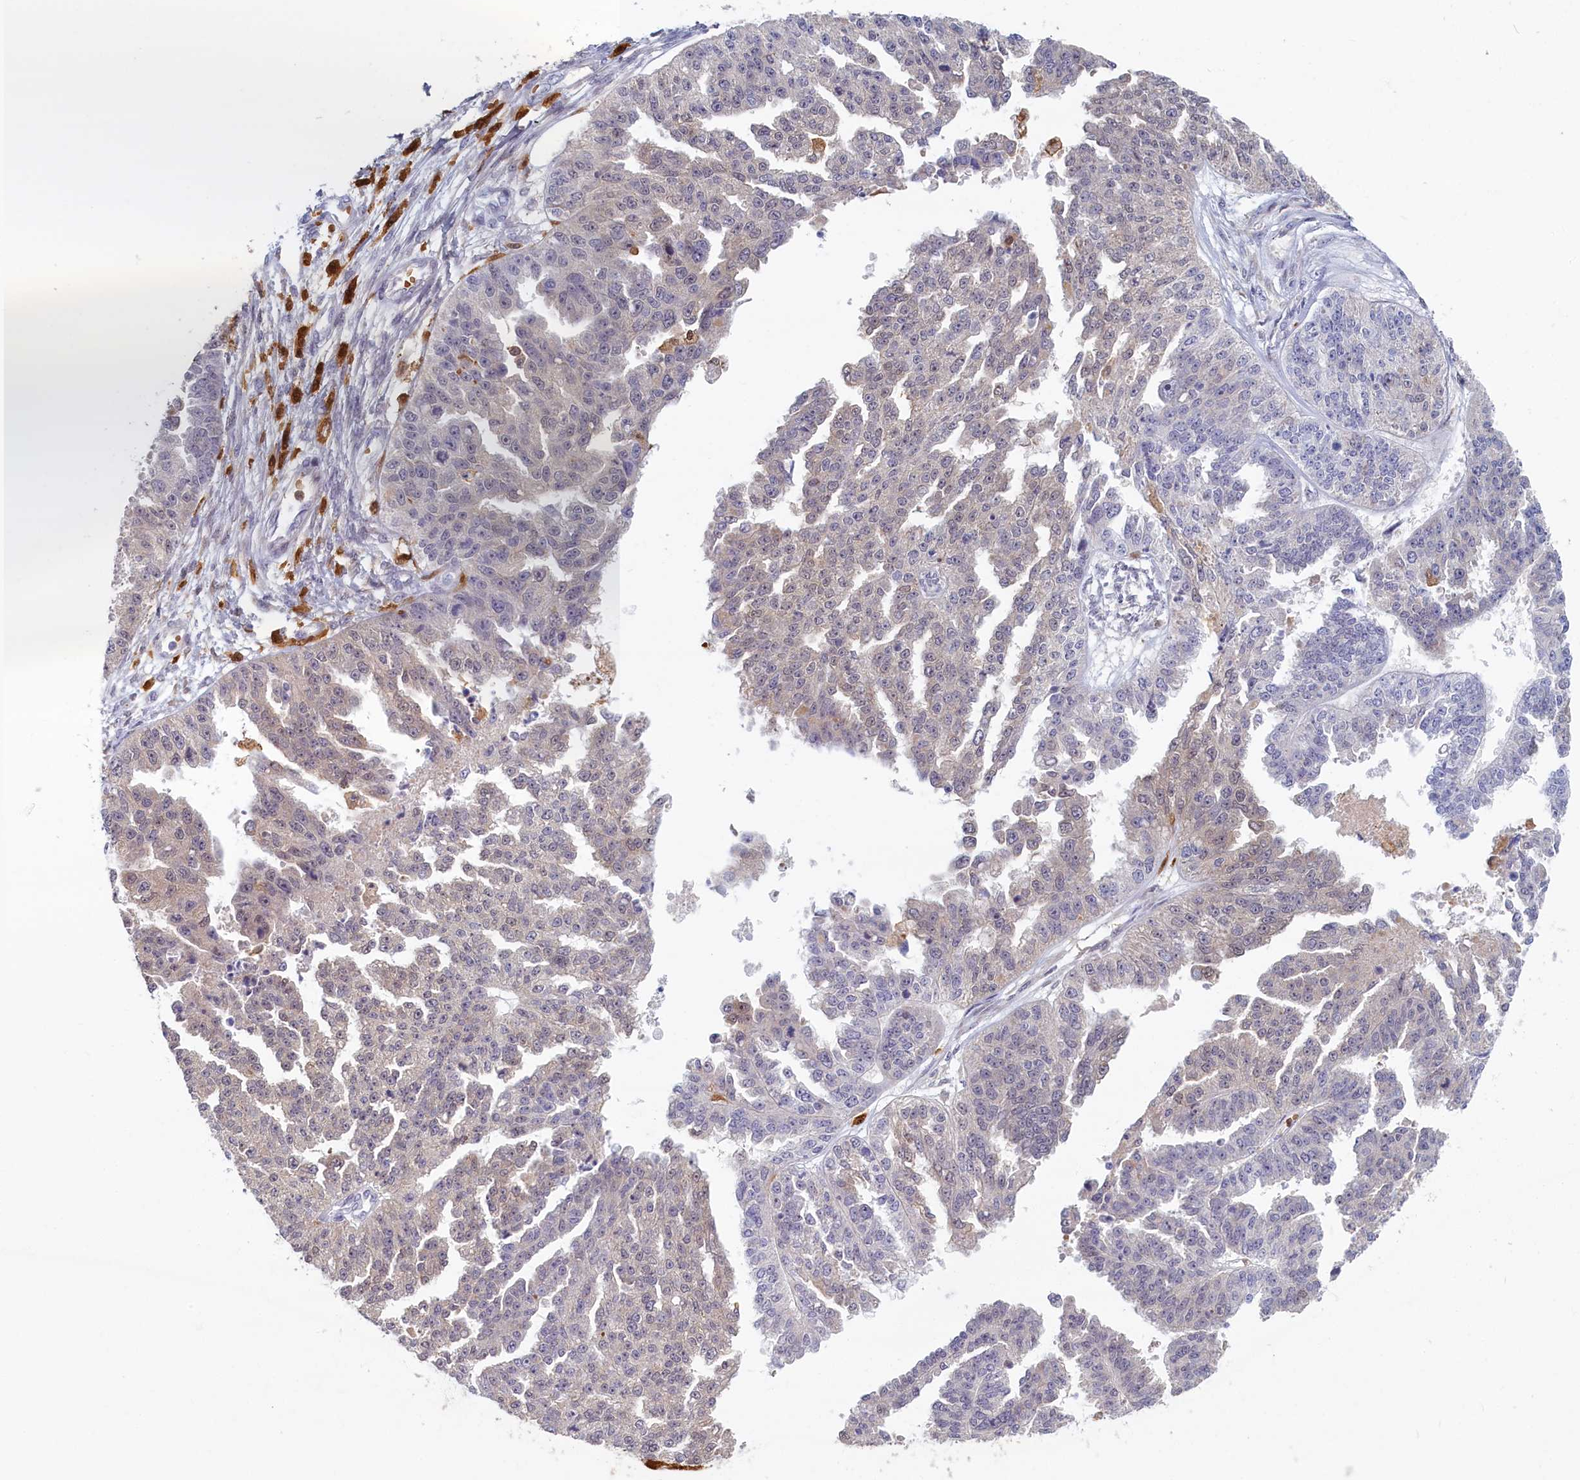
{"staining": {"intensity": "weak", "quantity": "<25%", "location": "cytoplasmic/membranous"}, "tissue": "ovarian cancer", "cell_type": "Tumor cells", "image_type": "cancer", "snomed": [{"axis": "morphology", "description": "Cystadenocarcinoma, serous, NOS"}, {"axis": "topography", "description": "Ovary"}], "caption": "Tumor cells are negative for brown protein staining in ovarian serous cystadenocarcinoma.", "gene": "BLVRB", "patient": {"sex": "female", "age": 58}}